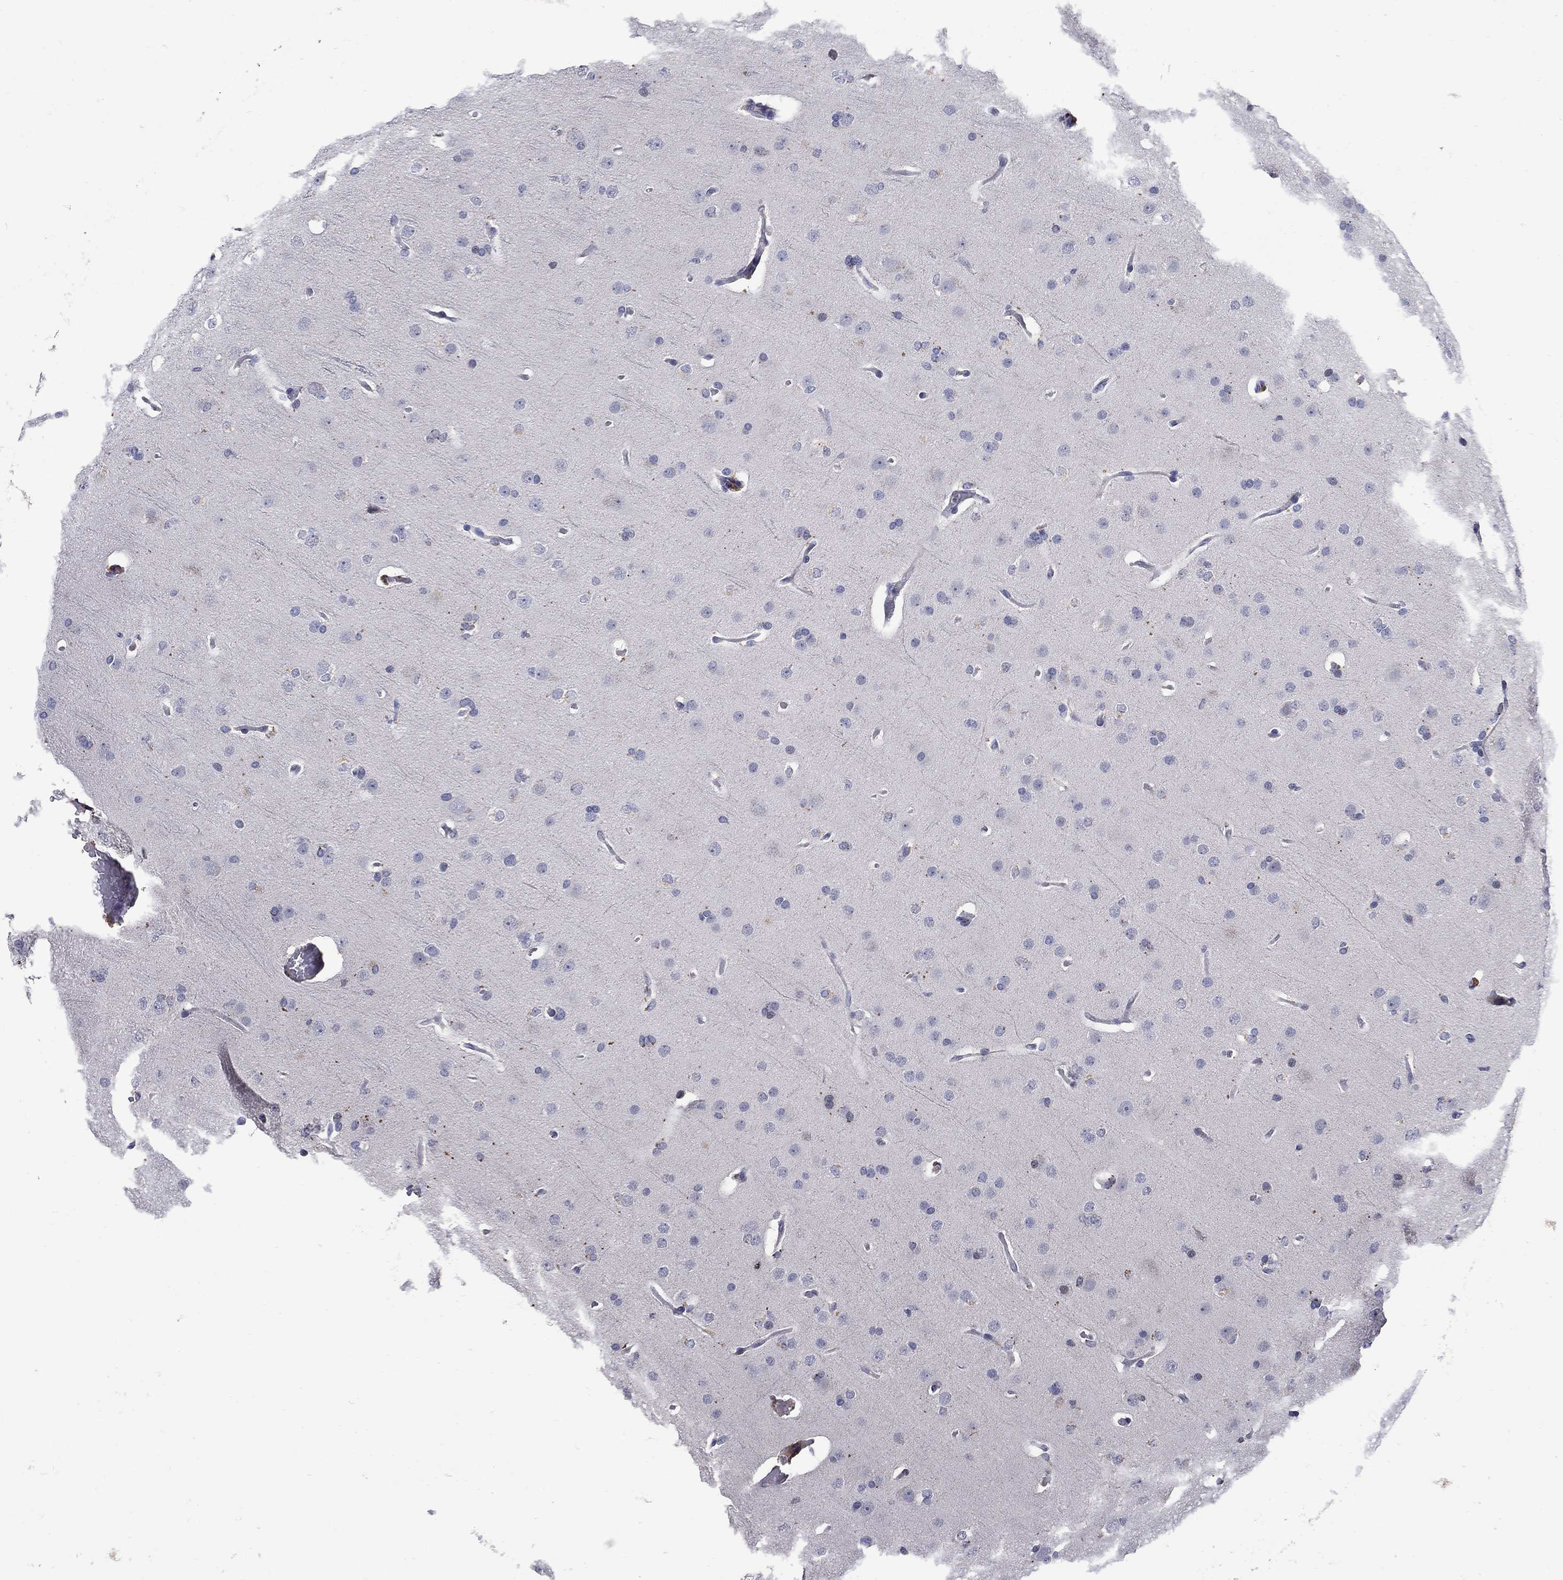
{"staining": {"intensity": "negative", "quantity": "none", "location": "none"}, "tissue": "glioma", "cell_type": "Tumor cells", "image_type": "cancer", "snomed": [{"axis": "morphology", "description": "Glioma, malignant, Low grade"}, {"axis": "topography", "description": "Brain"}], "caption": "Glioma was stained to show a protein in brown. There is no significant expression in tumor cells.", "gene": "CETN1", "patient": {"sex": "male", "age": 41}}